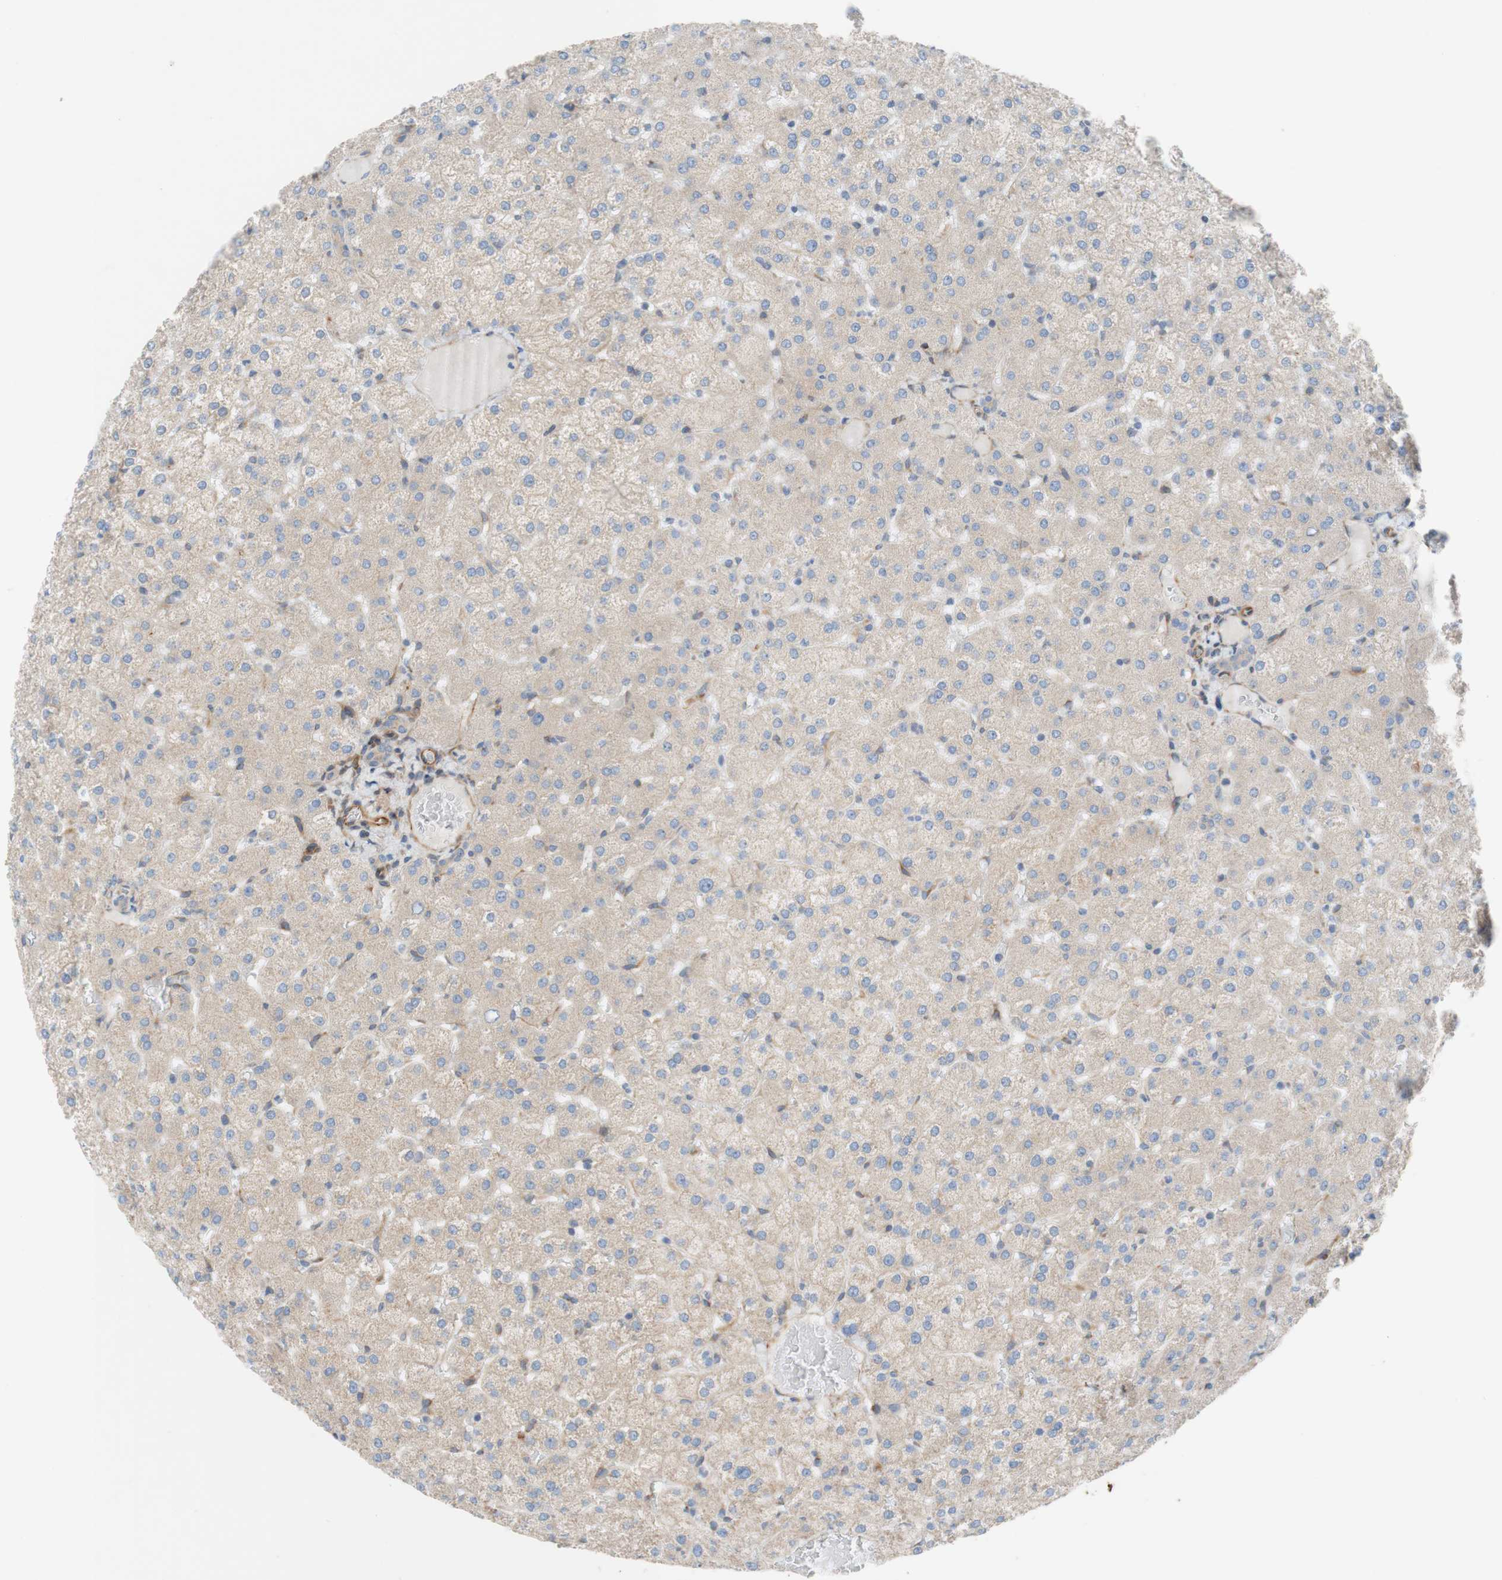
{"staining": {"intensity": "weak", "quantity": ">75%", "location": "cytoplasmic/membranous"}, "tissue": "liver", "cell_type": "Cholangiocytes", "image_type": "normal", "snomed": [{"axis": "morphology", "description": "Normal tissue, NOS"}, {"axis": "topography", "description": "Liver"}], "caption": "Protein expression analysis of normal liver exhibits weak cytoplasmic/membranous positivity in approximately >75% of cholangiocytes. (Stains: DAB (3,3'-diaminobenzidine) in brown, nuclei in blue, Microscopy: brightfield microscopy at high magnification).", "gene": "C1orf43", "patient": {"sex": "female", "age": 32}}